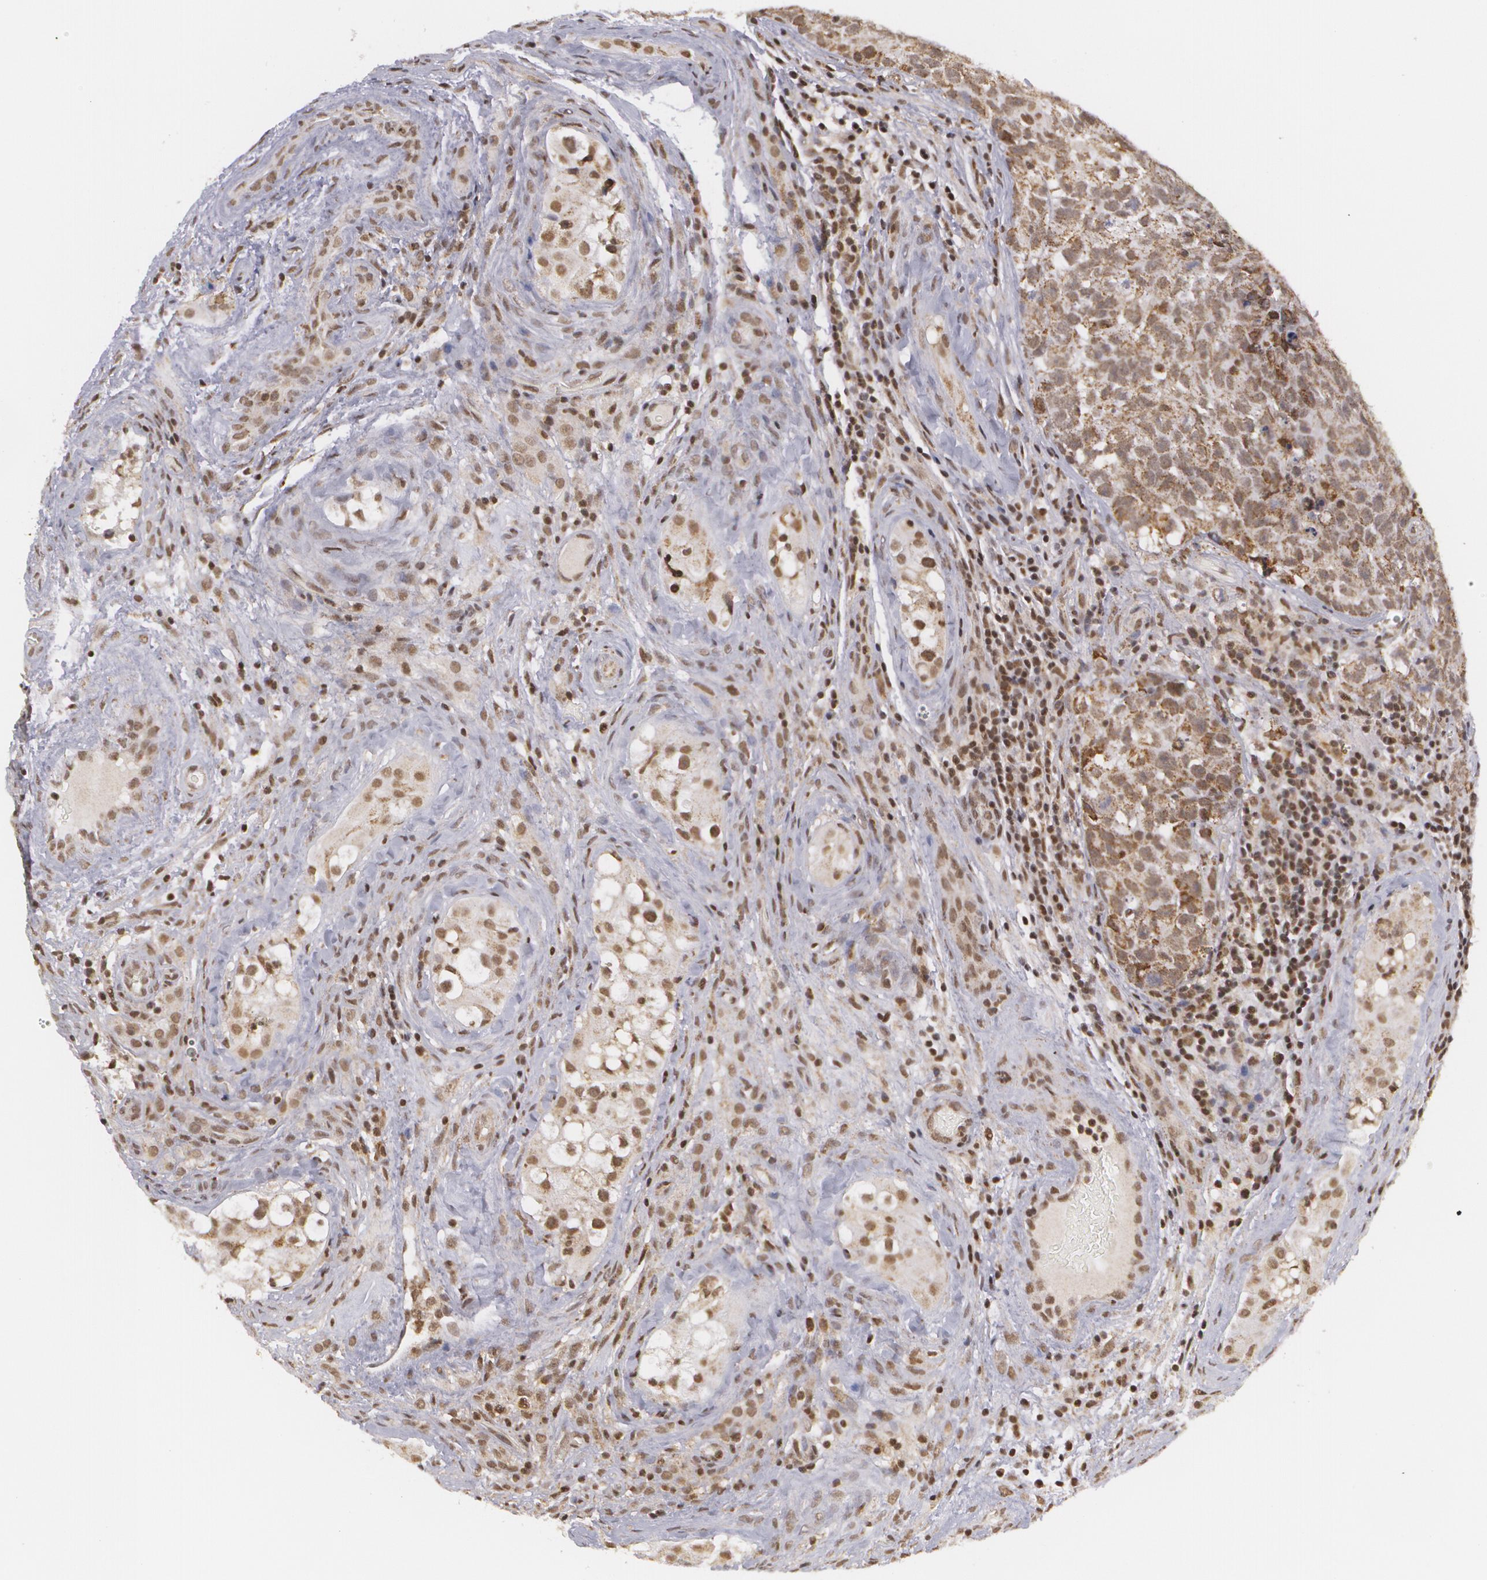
{"staining": {"intensity": "weak", "quantity": ">75%", "location": "cytoplasmic/membranous,nuclear"}, "tissue": "testis cancer", "cell_type": "Tumor cells", "image_type": "cancer", "snomed": [{"axis": "morphology", "description": "Carcinoma, Embryonal, NOS"}, {"axis": "topography", "description": "Testis"}], "caption": "Immunohistochemistry (IHC) photomicrograph of human testis embryonal carcinoma stained for a protein (brown), which shows low levels of weak cytoplasmic/membranous and nuclear positivity in about >75% of tumor cells.", "gene": "MXD1", "patient": {"sex": "male", "age": 31}}